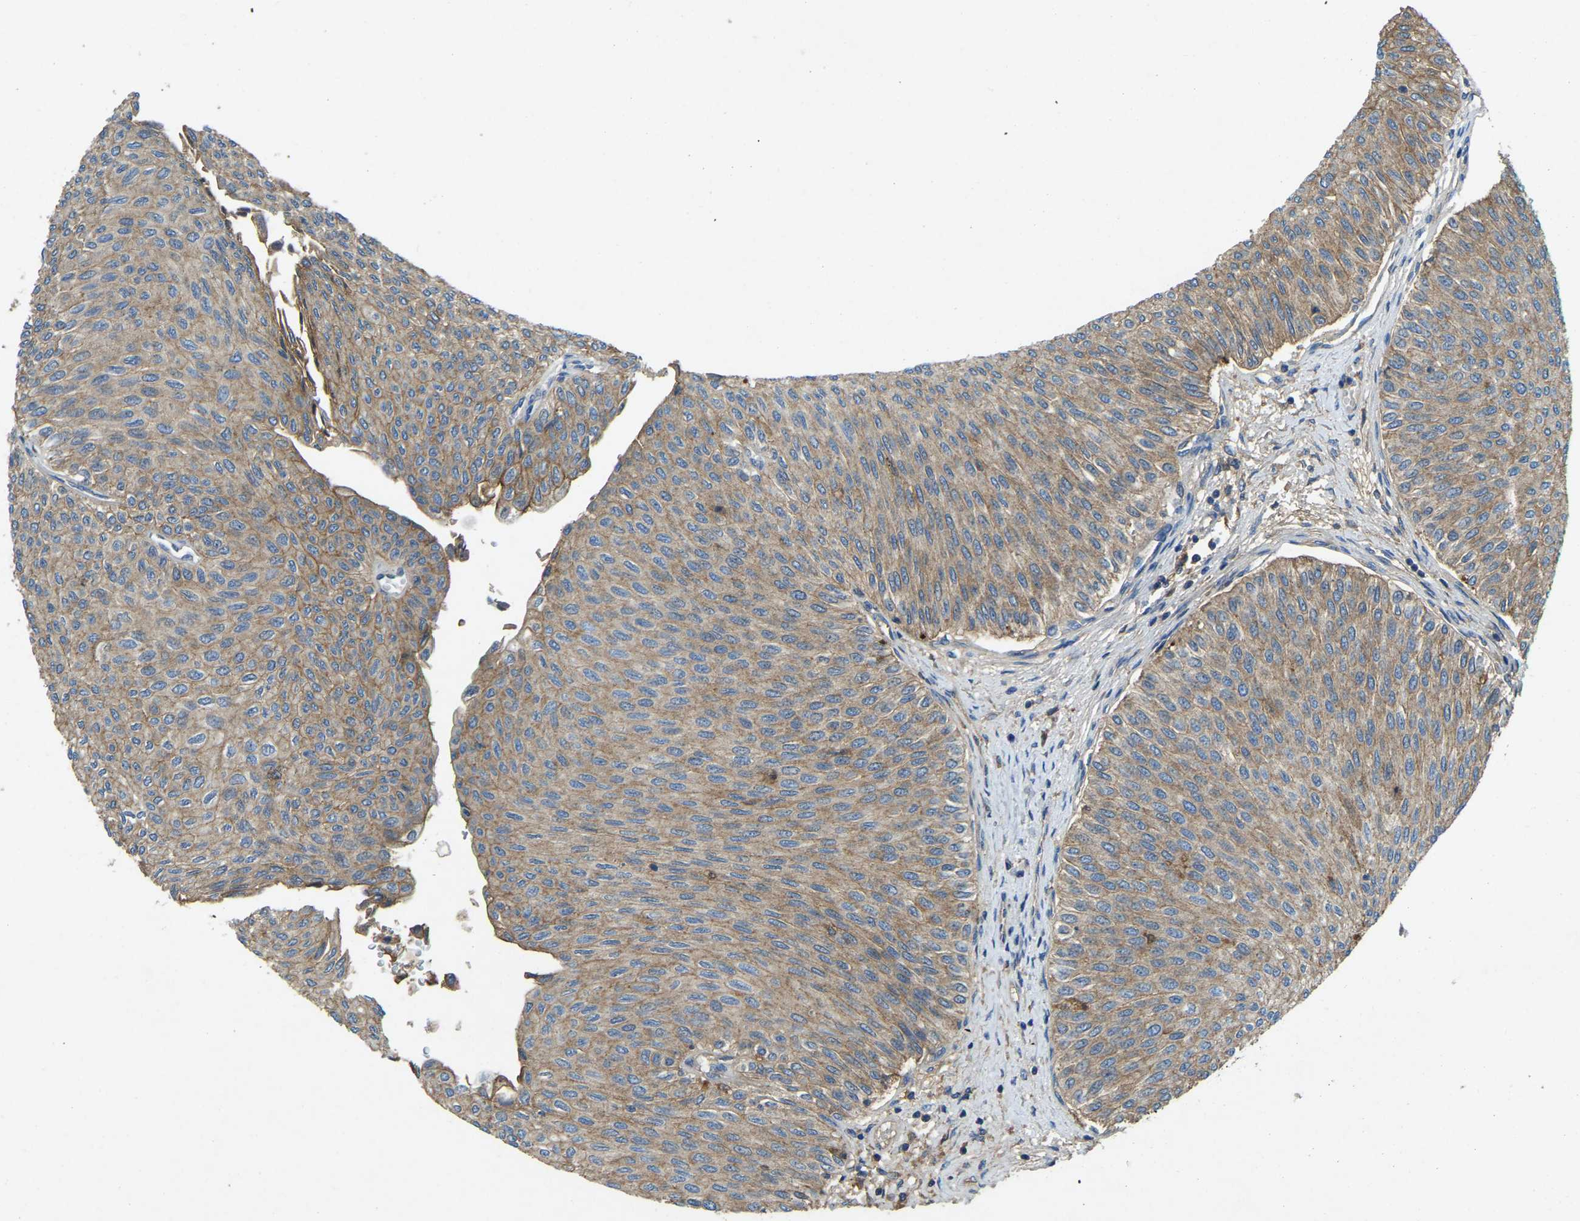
{"staining": {"intensity": "moderate", "quantity": ">75%", "location": "cytoplasmic/membranous"}, "tissue": "urothelial cancer", "cell_type": "Tumor cells", "image_type": "cancer", "snomed": [{"axis": "morphology", "description": "Urothelial carcinoma, Low grade"}, {"axis": "topography", "description": "Urinary bladder"}], "caption": "High-magnification brightfield microscopy of urothelial cancer stained with DAB (brown) and counterstained with hematoxylin (blue). tumor cells exhibit moderate cytoplasmic/membranous staining is appreciated in approximately>75% of cells. Immunohistochemistry stains the protein of interest in brown and the nuclei are stained blue.", "gene": "ATP8B1", "patient": {"sex": "male", "age": 78}}